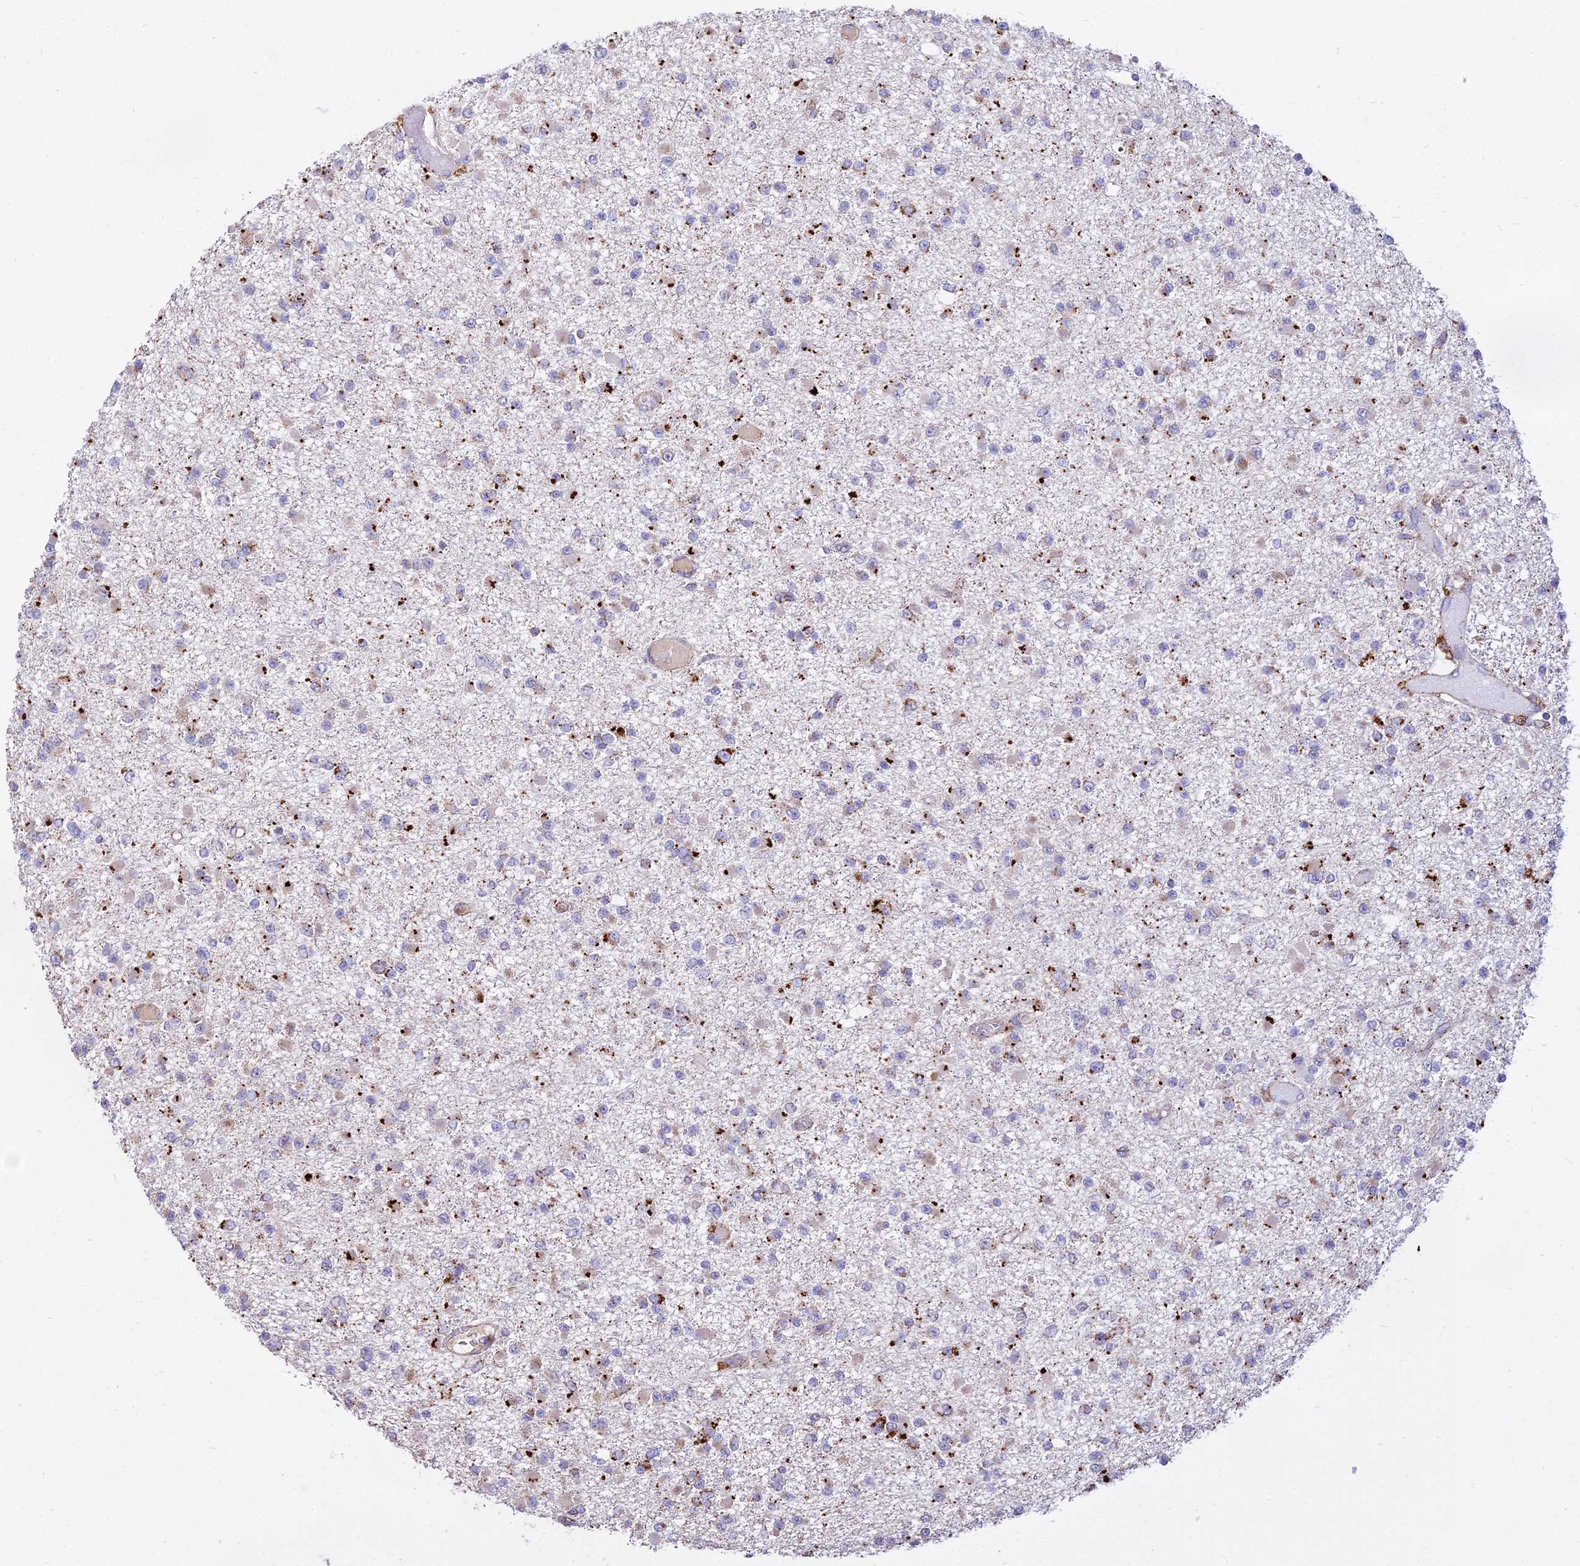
{"staining": {"intensity": "moderate", "quantity": "<25%", "location": "cytoplasmic/membranous"}, "tissue": "glioma", "cell_type": "Tumor cells", "image_type": "cancer", "snomed": [{"axis": "morphology", "description": "Glioma, malignant, Low grade"}, {"axis": "topography", "description": "Brain"}], "caption": "About <25% of tumor cells in human glioma display moderate cytoplasmic/membranous protein positivity as visualized by brown immunohistochemical staining.", "gene": "PNLIPRP3", "patient": {"sex": "female", "age": 22}}